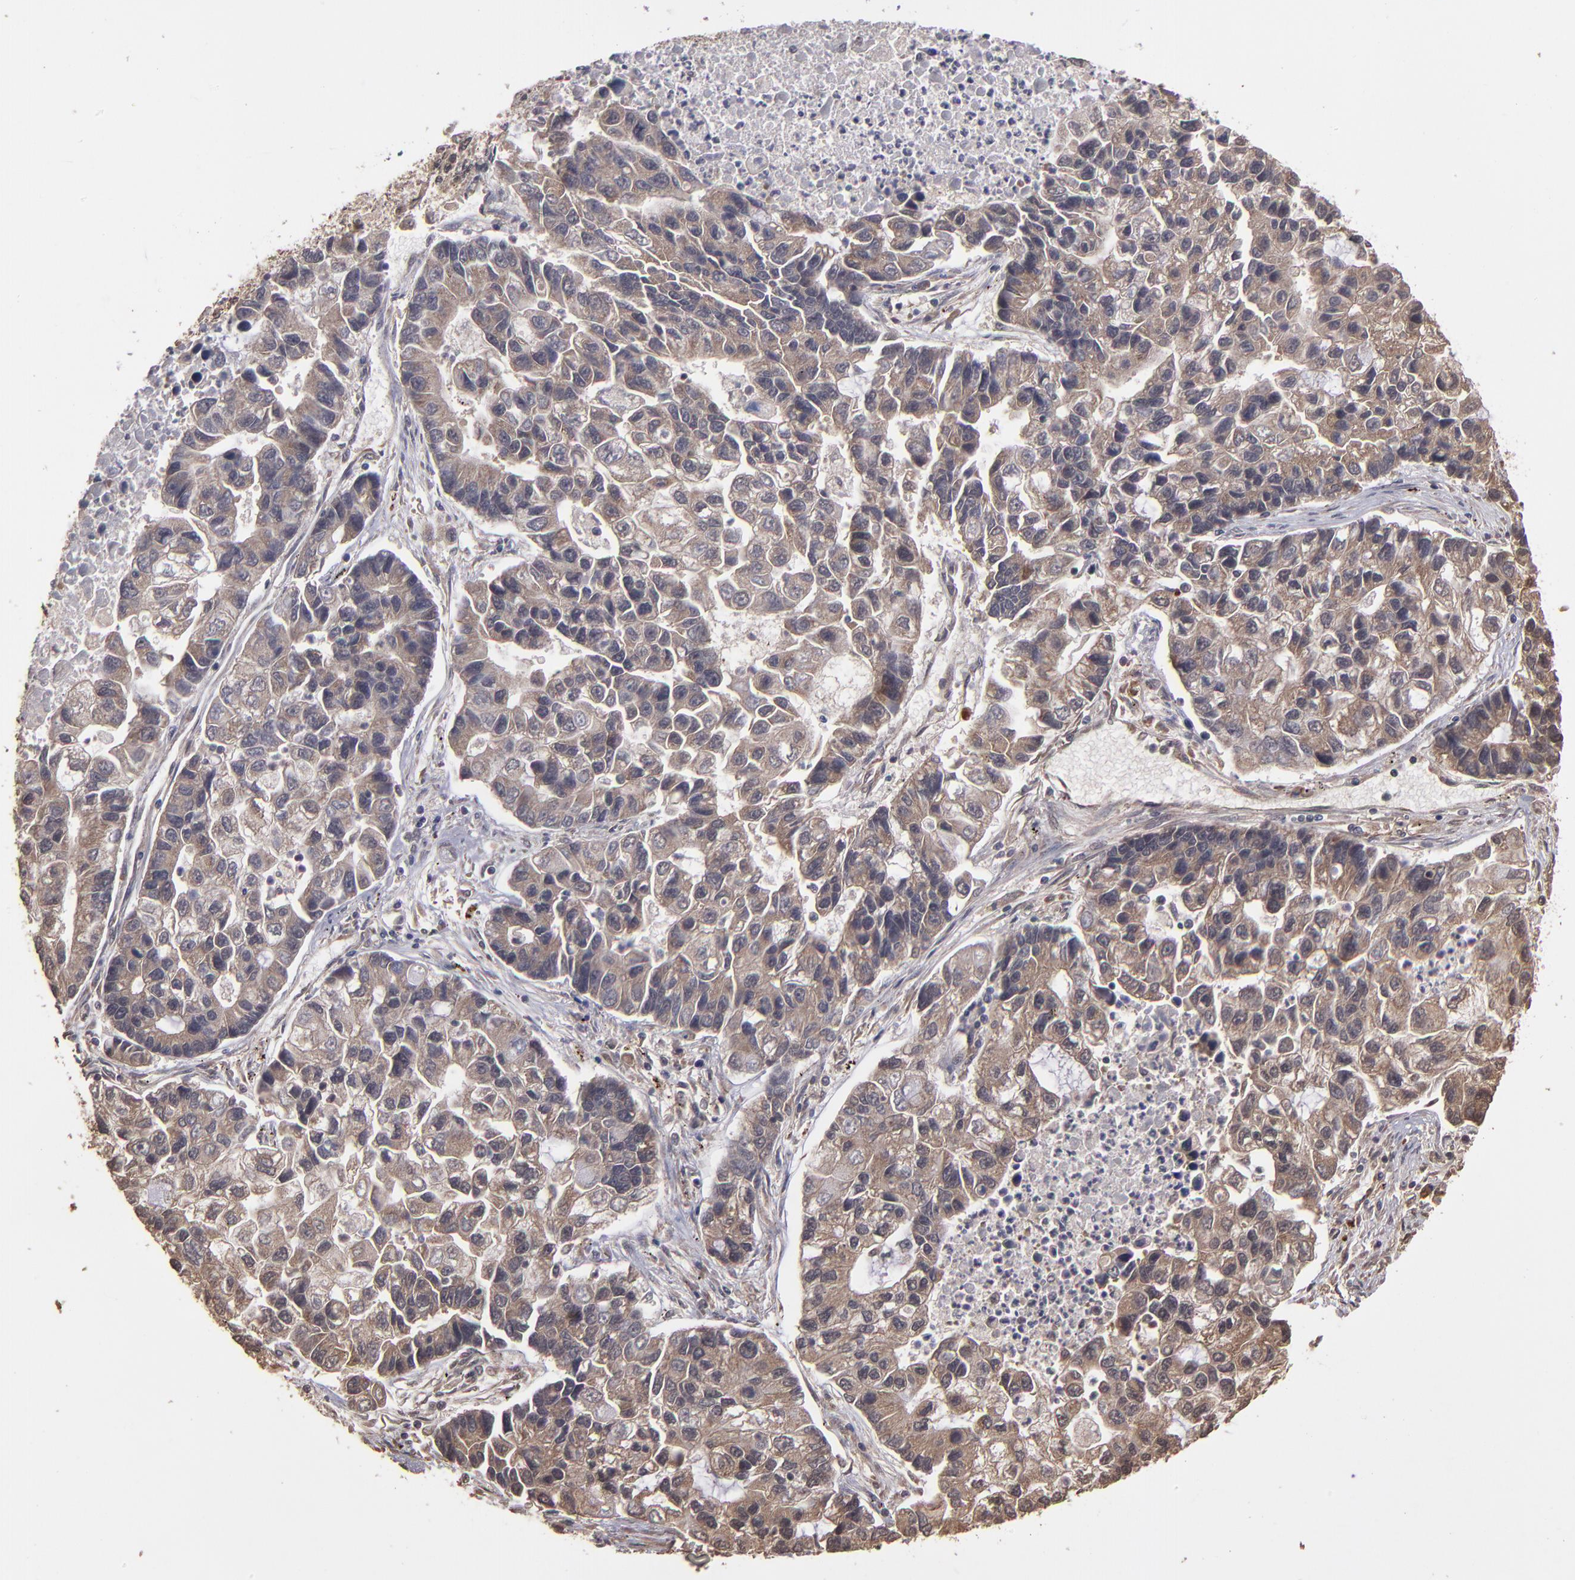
{"staining": {"intensity": "weak", "quantity": "<25%", "location": "cytoplasmic/membranous"}, "tissue": "lung cancer", "cell_type": "Tumor cells", "image_type": "cancer", "snomed": [{"axis": "morphology", "description": "Adenocarcinoma, NOS"}, {"axis": "topography", "description": "Lung"}], "caption": "IHC histopathology image of neoplastic tissue: lung cancer stained with DAB displays no significant protein positivity in tumor cells.", "gene": "NFE2L2", "patient": {"sex": "female", "age": 51}}